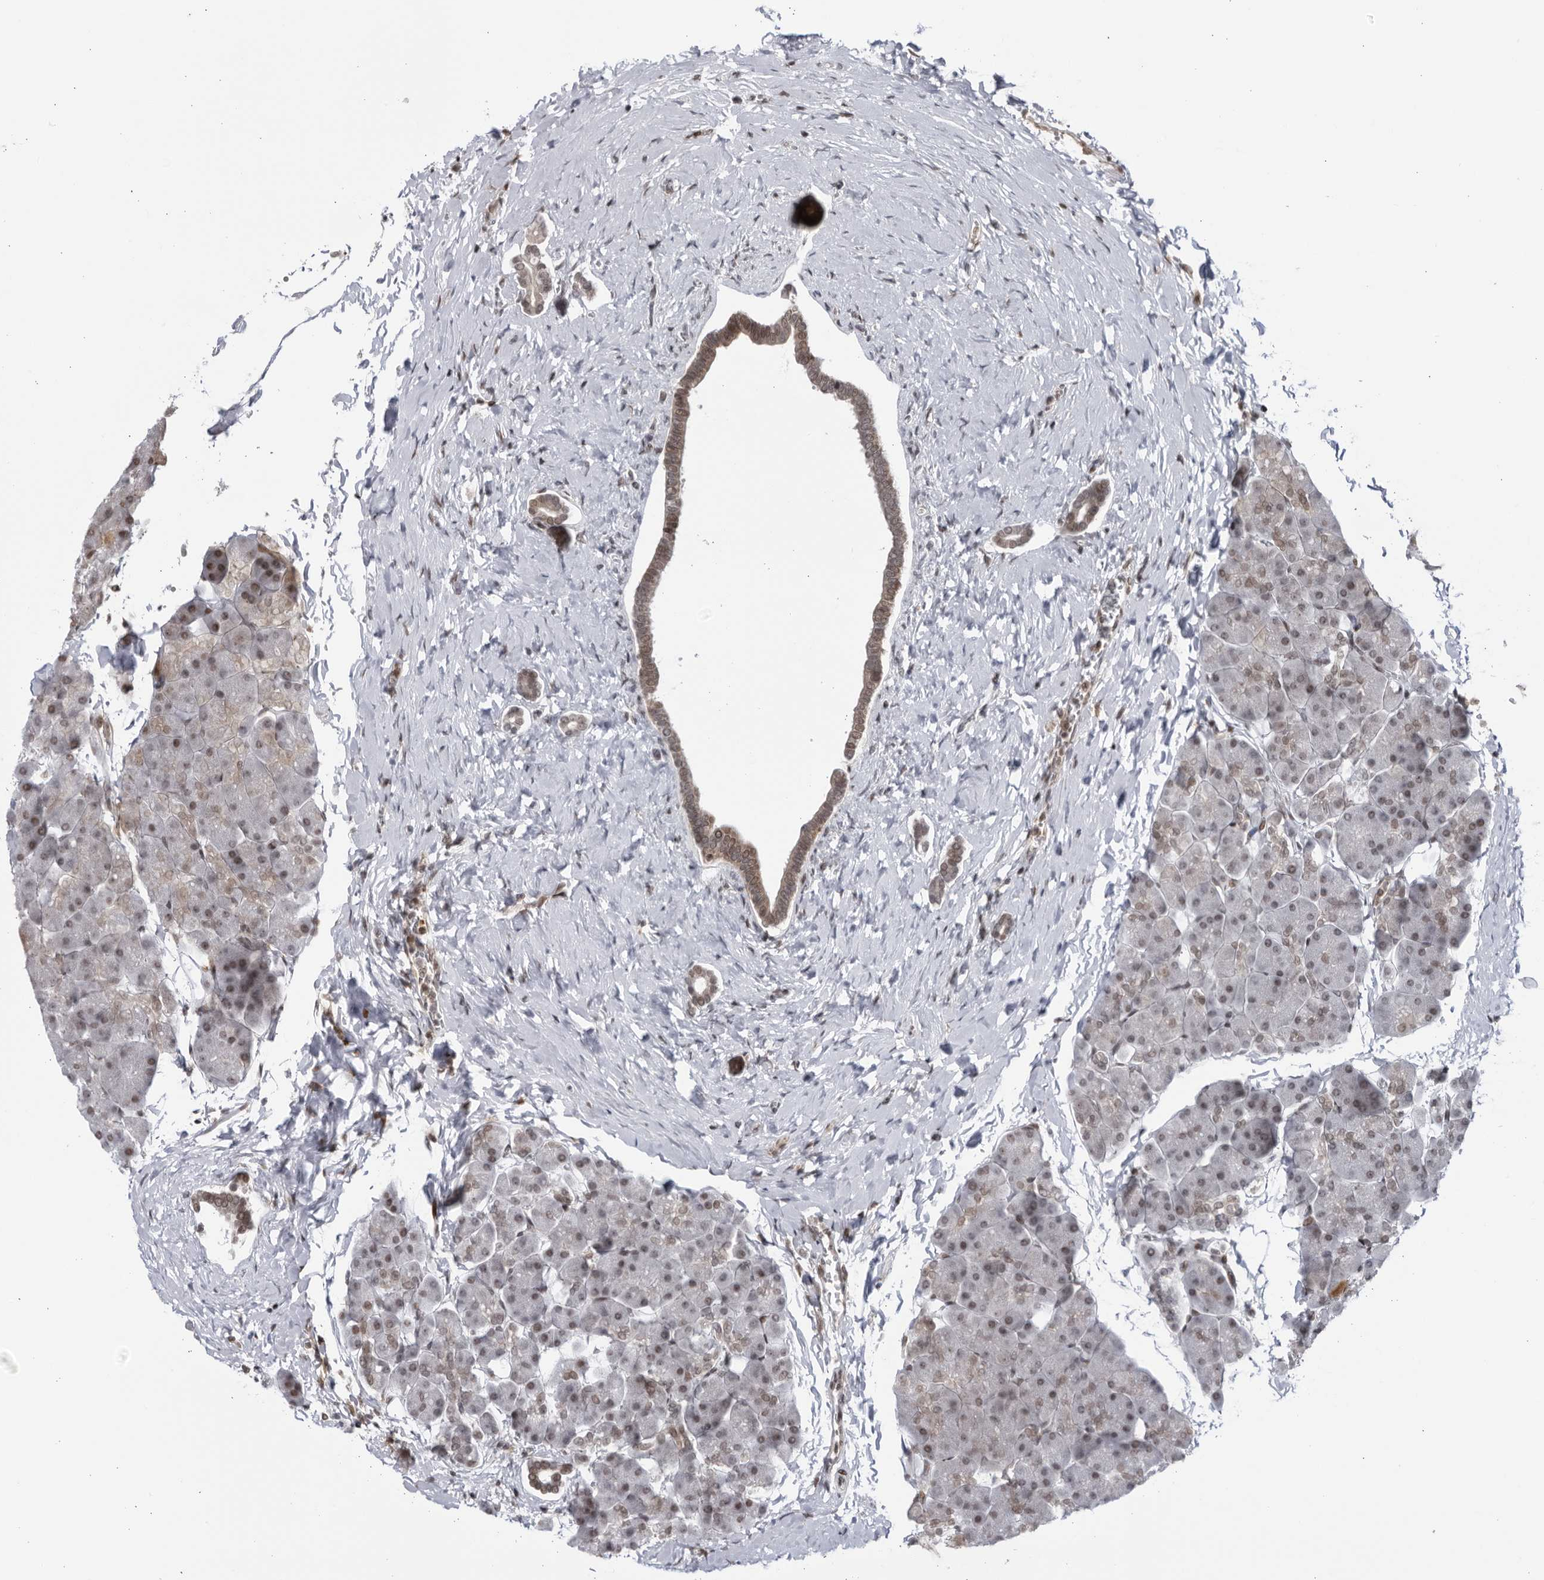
{"staining": {"intensity": "moderate", "quantity": "25%-75%", "location": "nuclear"}, "tissue": "pancreas", "cell_type": "Exocrine glandular cells", "image_type": "normal", "snomed": [{"axis": "morphology", "description": "Normal tissue, NOS"}, {"axis": "topography", "description": "Pancreas"}], "caption": "This histopathology image shows immunohistochemistry (IHC) staining of normal human pancreas, with medium moderate nuclear expression in about 25%-75% of exocrine glandular cells.", "gene": "DTL", "patient": {"sex": "male", "age": 35}}